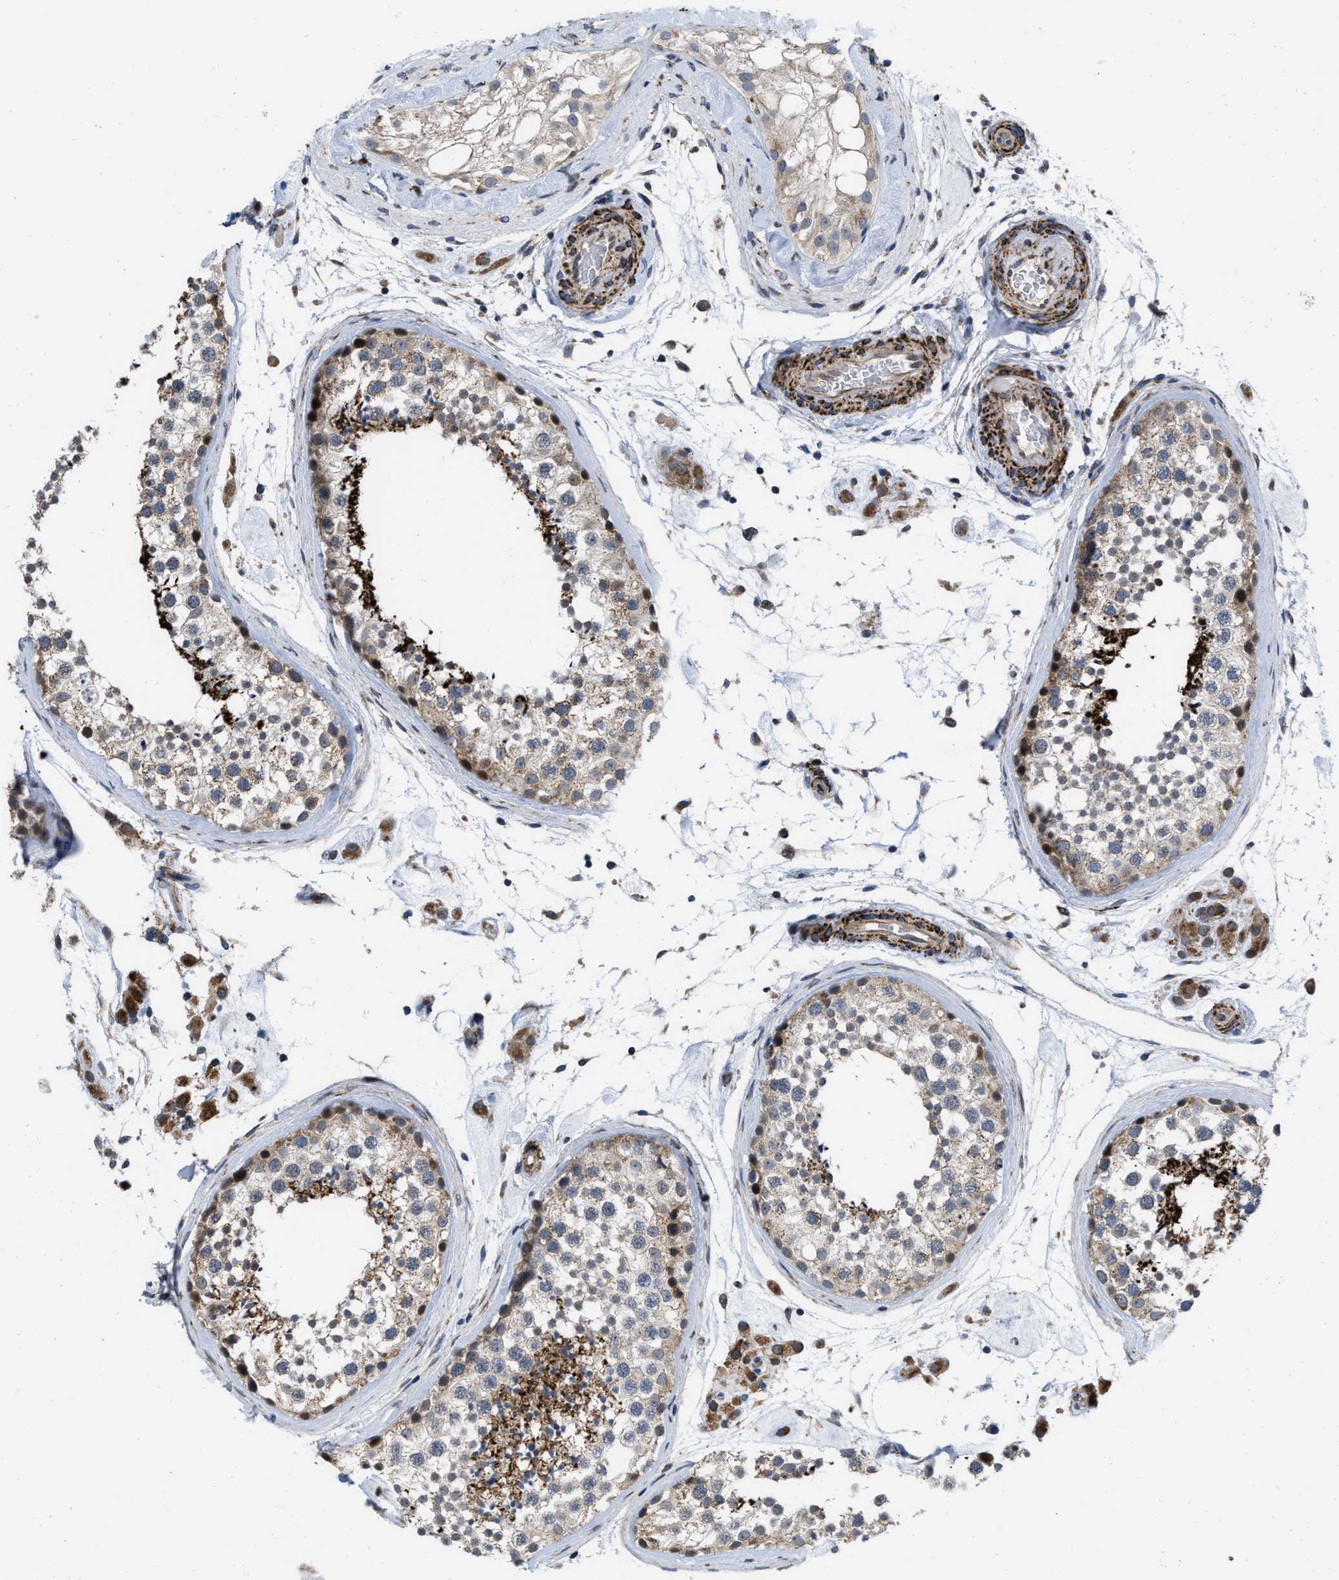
{"staining": {"intensity": "strong", "quantity": "<25%", "location": "cytoplasmic/membranous"}, "tissue": "testis", "cell_type": "Cells in seminiferous ducts", "image_type": "normal", "snomed": [{"axis": "morphology", "description": "Normal tissue, NOS"}, {"axis": "topography", "description": "Testis"}], "caption": "Testis stained with DAB (3,3'-diaminobenzidine) IHC reveals medium levels of strong cytoplasmic/membranous staining in approximately <25% of cells in seminiferous ducts.", "gene": "AKAP1", "patient": {"sex": "male", "age": 46}}